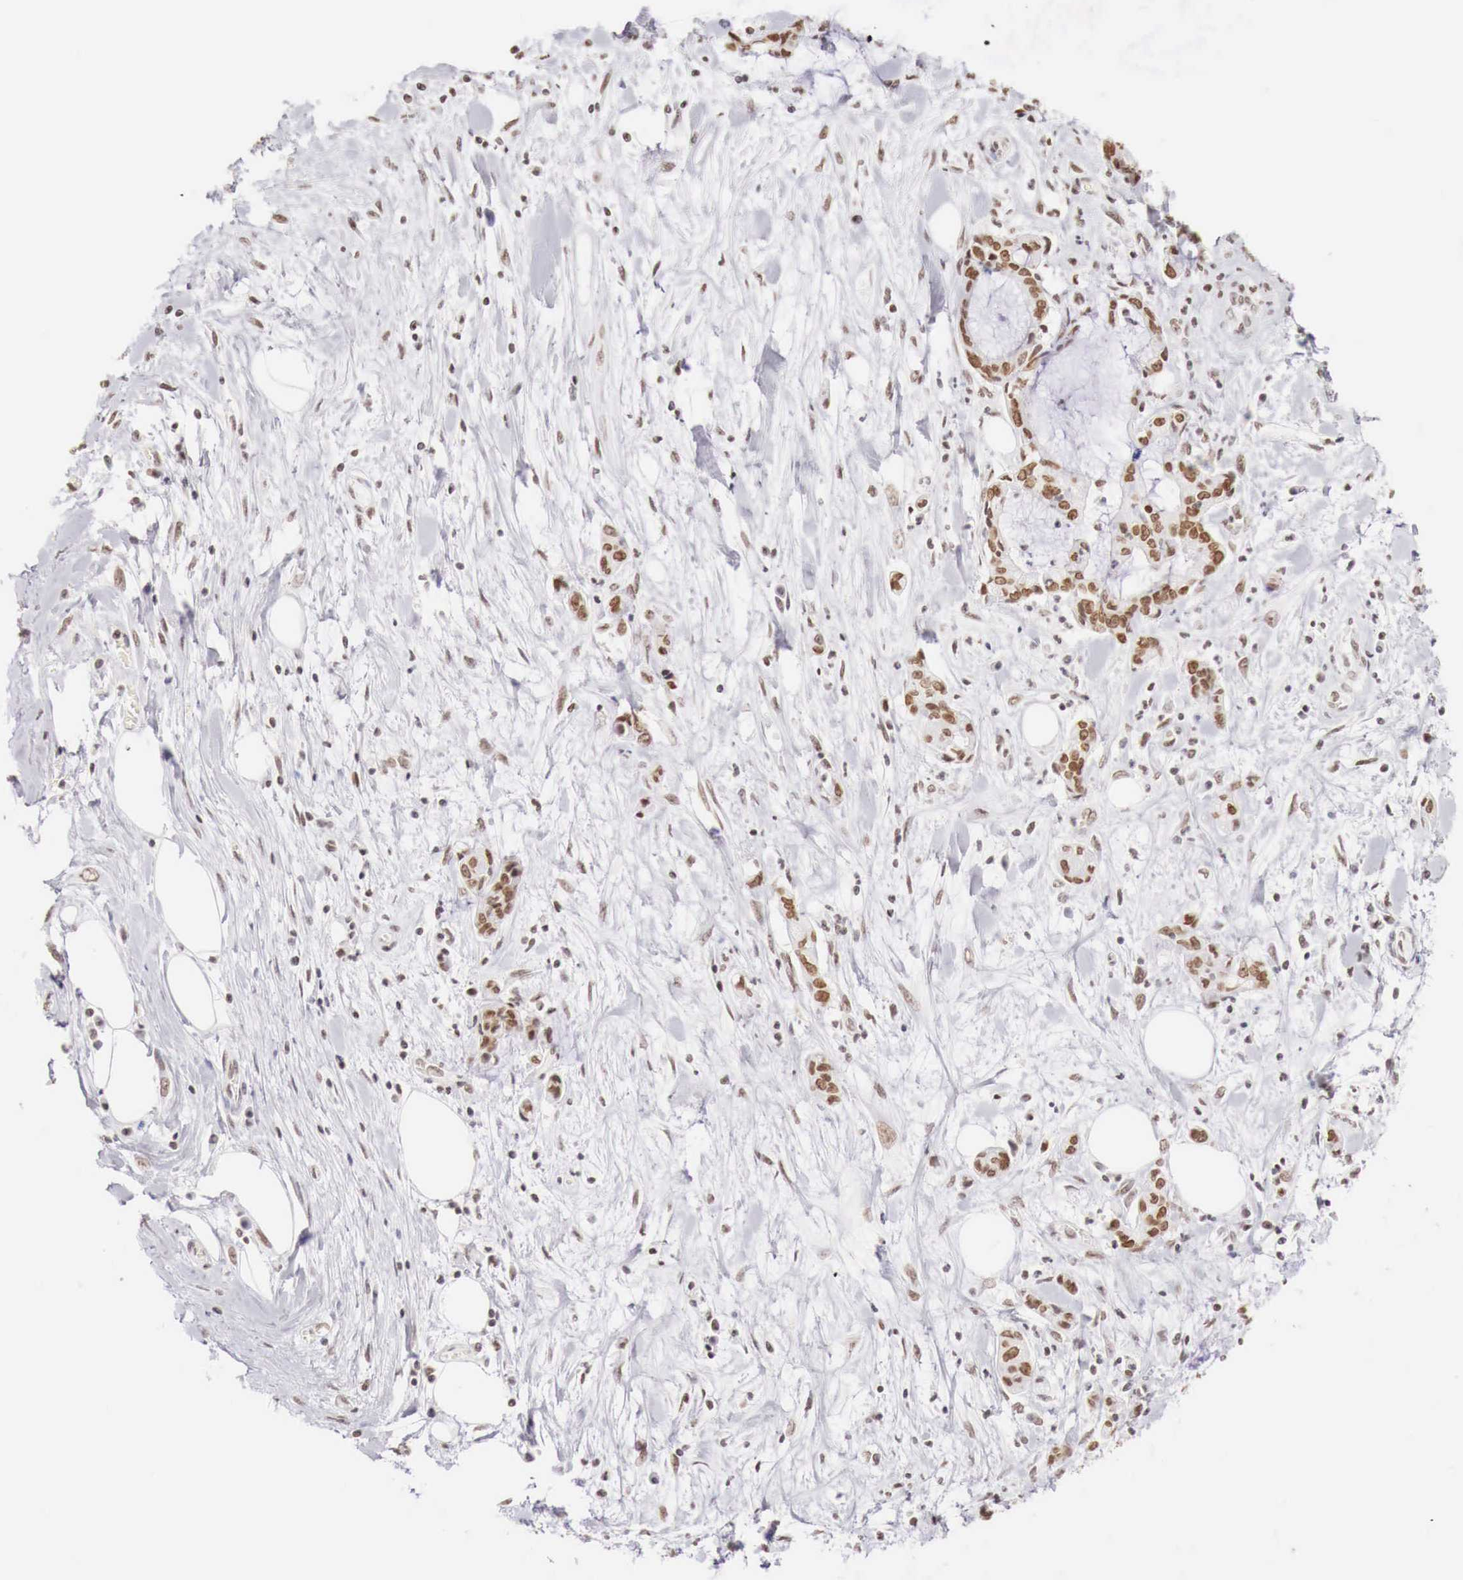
{"staining": {"intensity": "moderate", "quantity": "25%-75%", "location": "nuclear"}, "tissue": "liver cancer", "cell_type": "Tumor cells", "image_type": "cancer", "snomed": [{"axis": "morphology", "description": "Cholangiocarcinoma"}, {"axis": "topography", "description": "Liver"}], "caption": "An immunohistochemistry image of tumor tissue is shown. Protein staining in brown labels moderate nuclear positivity in cholangiocarcinoma (liver) within tumor cells. Nuclei are stained in blue.", "gene": "PHF14", "patient": {"sex": "male", "age": 57}}